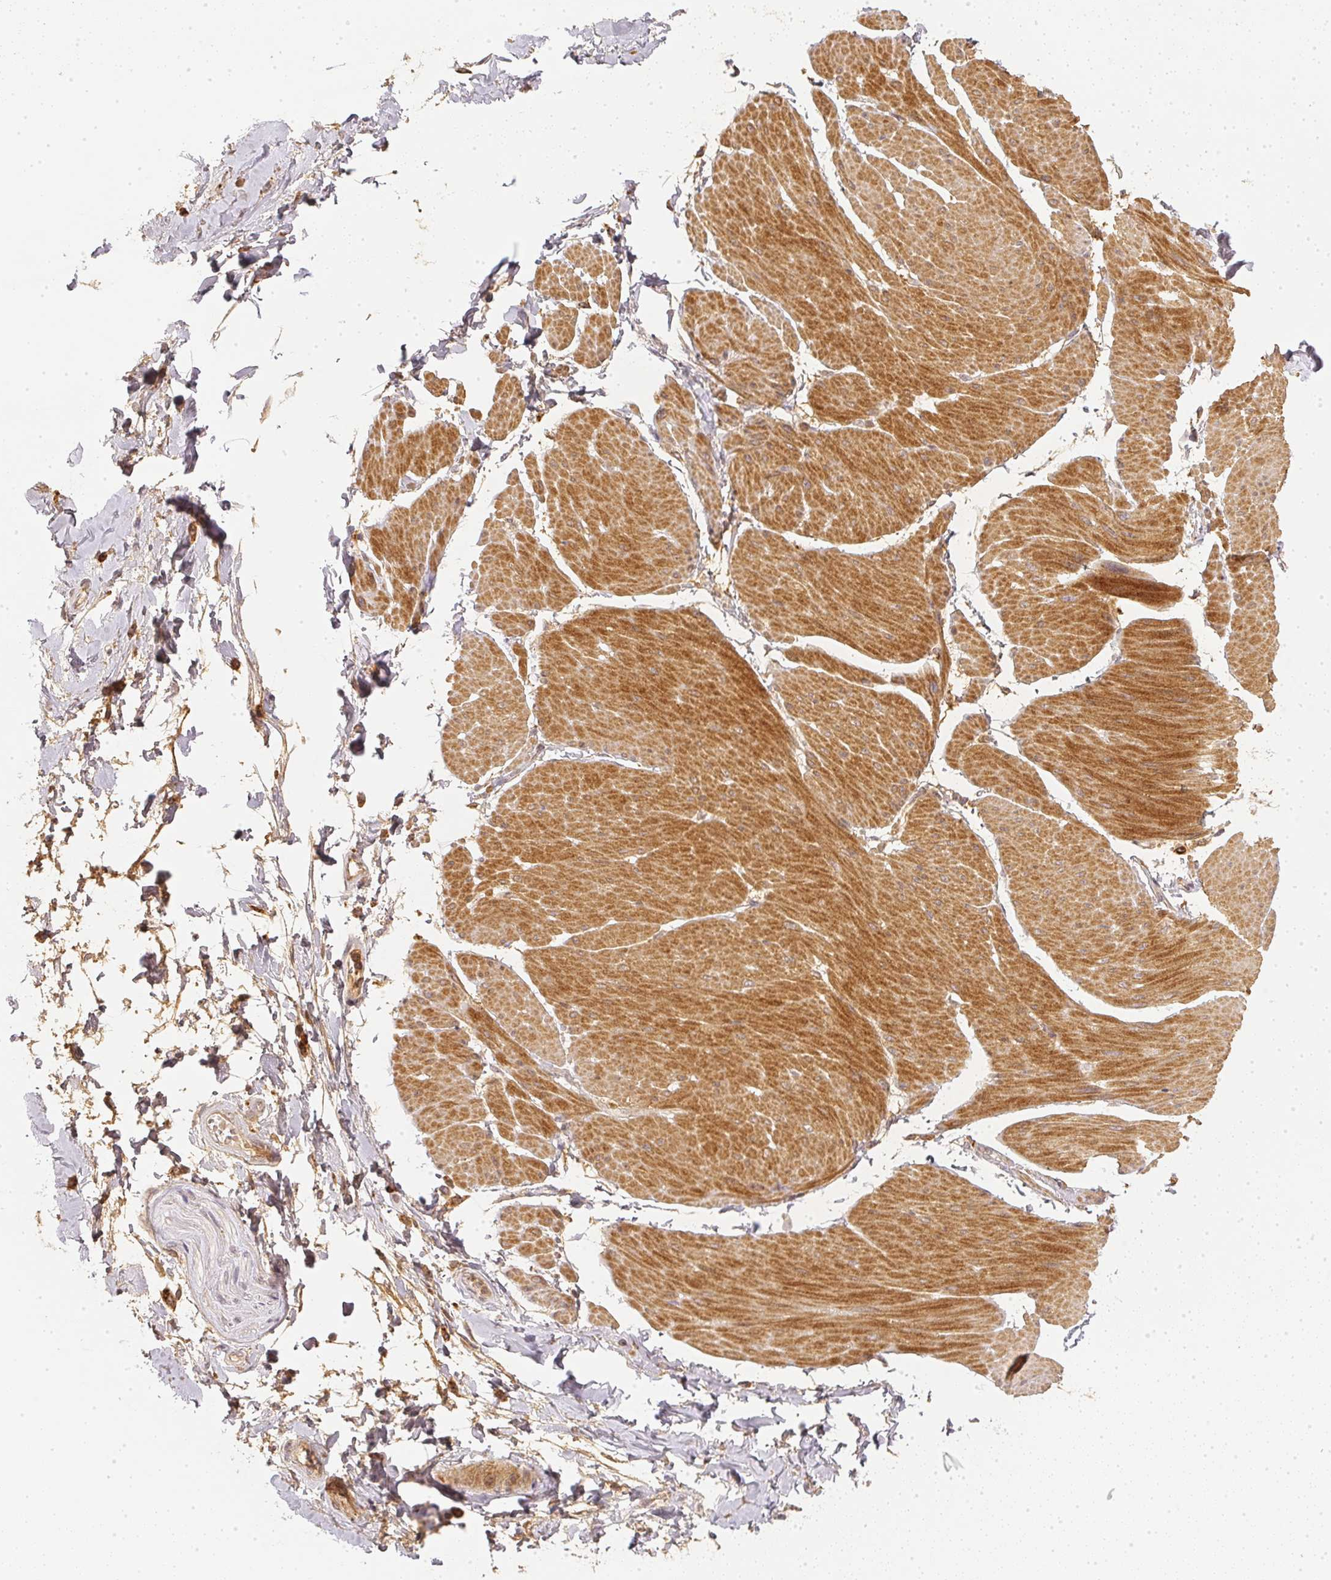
{"staining": {"intensity": "weak", "quantity": ">75%", "location": "cytoplasmic/membranous,nuclear"}, "tissue": "adipose tissue", "cell_type": "Adipocytes", "image_type": "normal", "snomed": [{"axis": "morphology", "description": "Normal tissue, NOS"}, {"axis": "topography", "description": "Urinary bladder"}, {"axis": "topography", "description": "Peripheral nerve tissue"}], "caption": "Immunohistochemistry (IHC) (DAB (3,3'-diaminobenzidine)) staining of unremarkable human adipose tissue displays weak cytoplasmic/membranous,nuclear protein staining in approximately >75% of adipocytes.", "gene": "SERPINE1", "patient": {"sex": "female", "age": 60}}